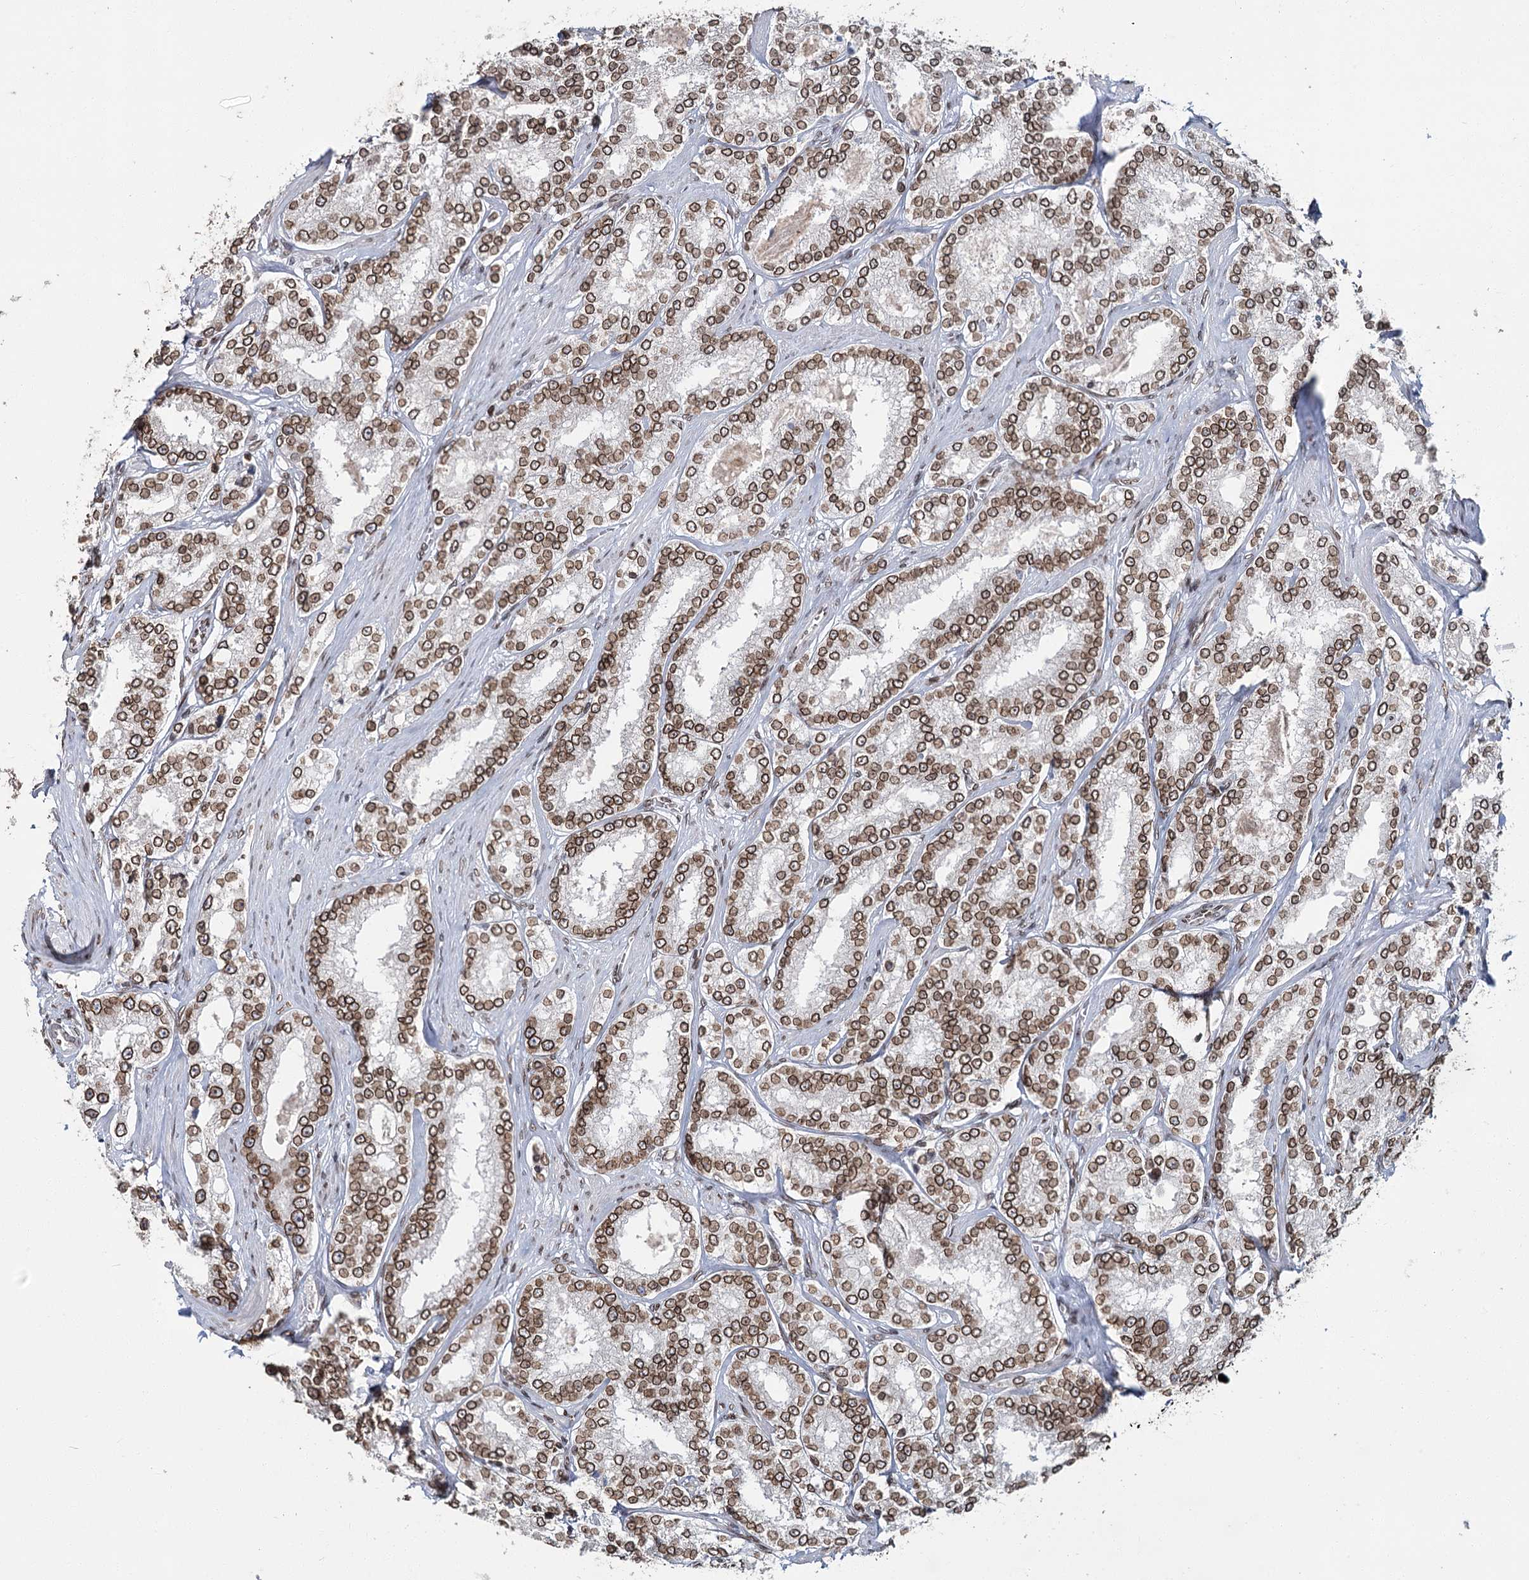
{"staining": {"intensity": "moderate", "quantity": ">75%", "location": "cytoplasmic/membranous,nuclear"}, "tissue": "prostate cancer", "cell_type": "Tumor cells", "image_type": "cancer", "snomed": [{"axis": "morphology", "description": "Normal tissue, NOS"}, {"axis": "morphology", "description": "Adenocarcinoma, High grade"}, {"axis": "topography", "description": "Prostate"}], "caption": "Moderate cytoplasmic/membranous and nuclear protein positivity is present in about >75% of tumor cells in prostate cancer.", "gene": "KIAA0930", "patient": {"sex": "male", "age": 83}}